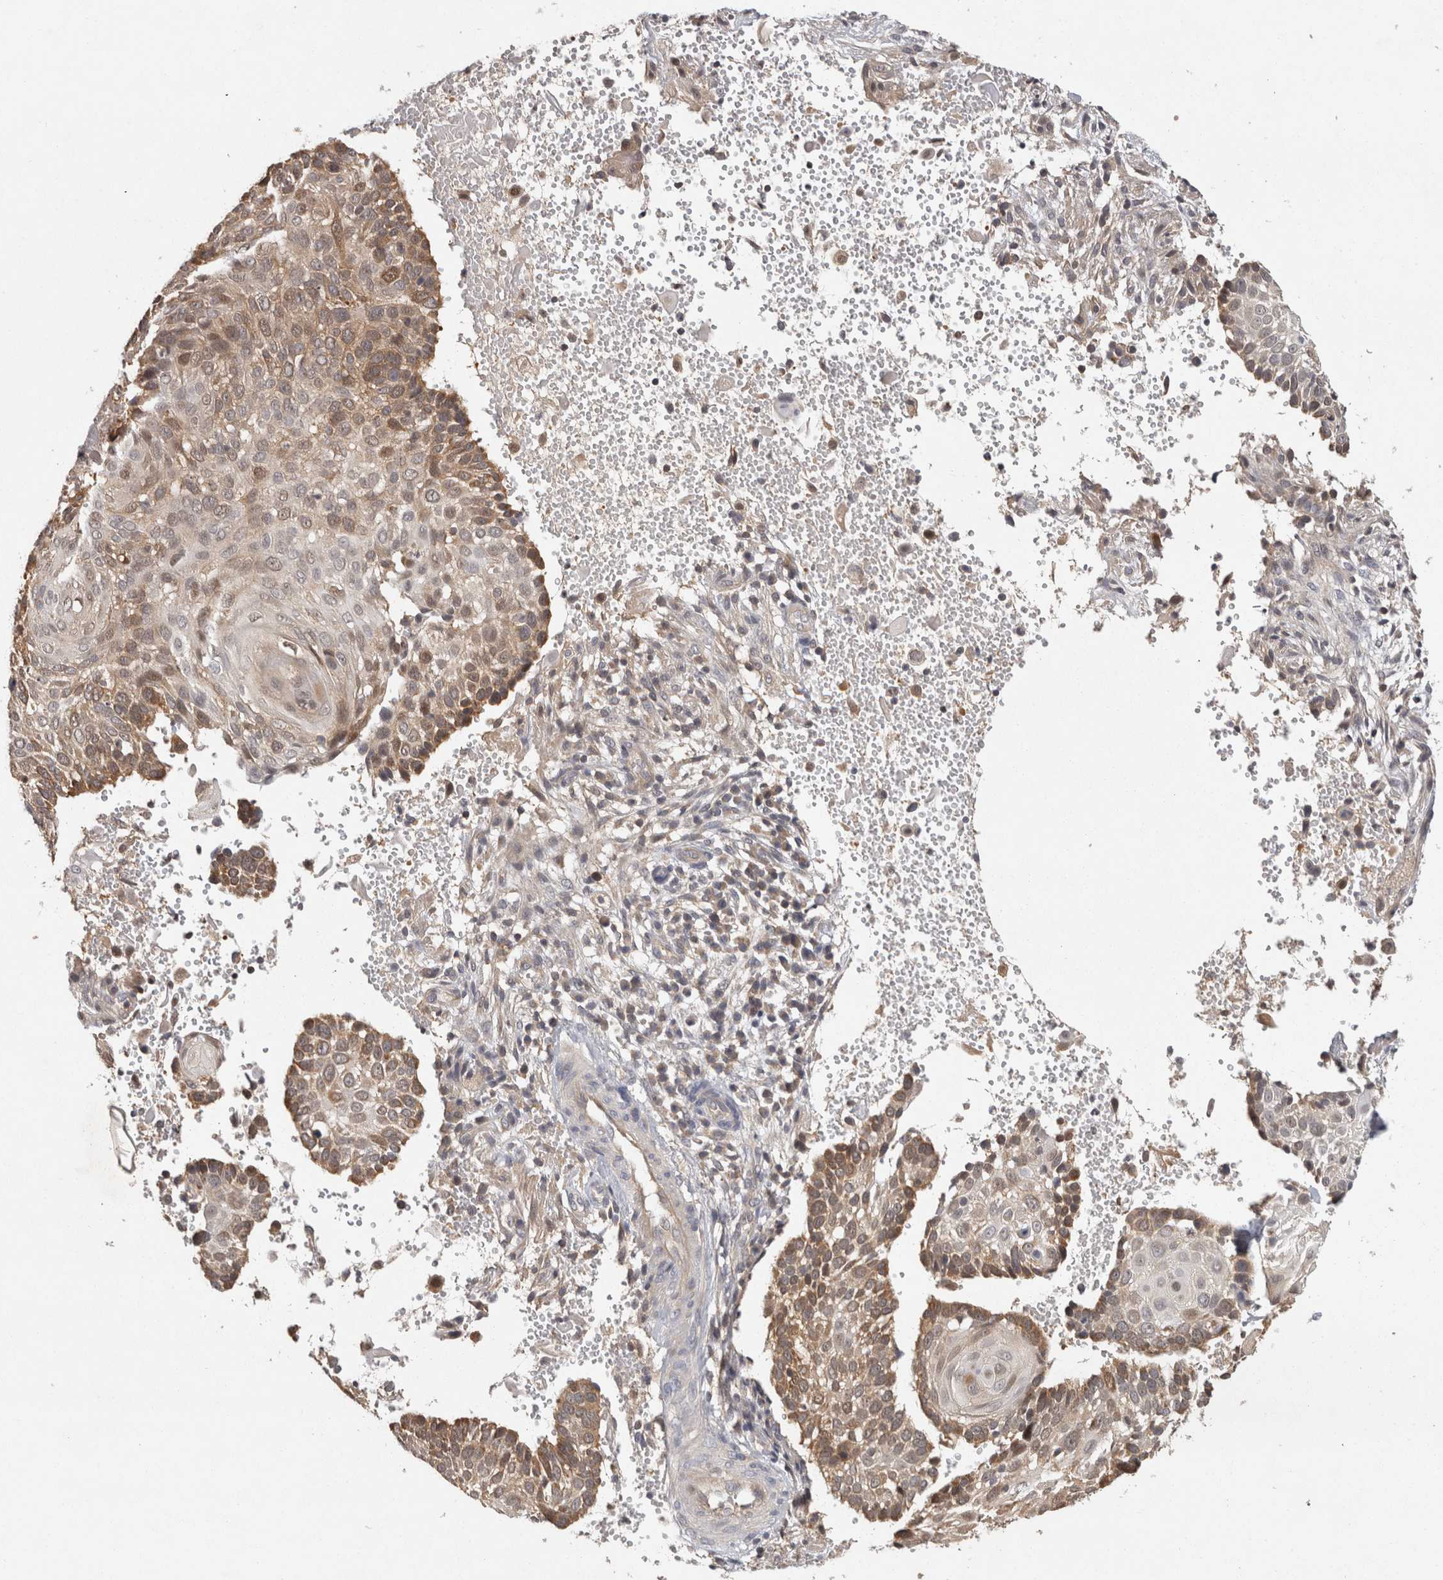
{"staining": {"intensity": "moderate", "quantity": "25%-75%", "location": "cytoplasmic/membranous"}, "tissue": "cervical cancer", "cell_type": "Tumor cells", "image_type": "cancer", "snomed": [{"axis": "morphology", "description": "Squamous cell carcinoma, NOS"}, {"axis": "topography", "description": "Cervix"}], "caption": "Immunohistochemical staining of cervical squamous cell carcinoma reveals medium levels of moderate cytoplasmic/membranous staining in approximately 25%-75% of tumor cells.", "gene": "ACAT2", "patient": {"sex": "female", "age": 74}}